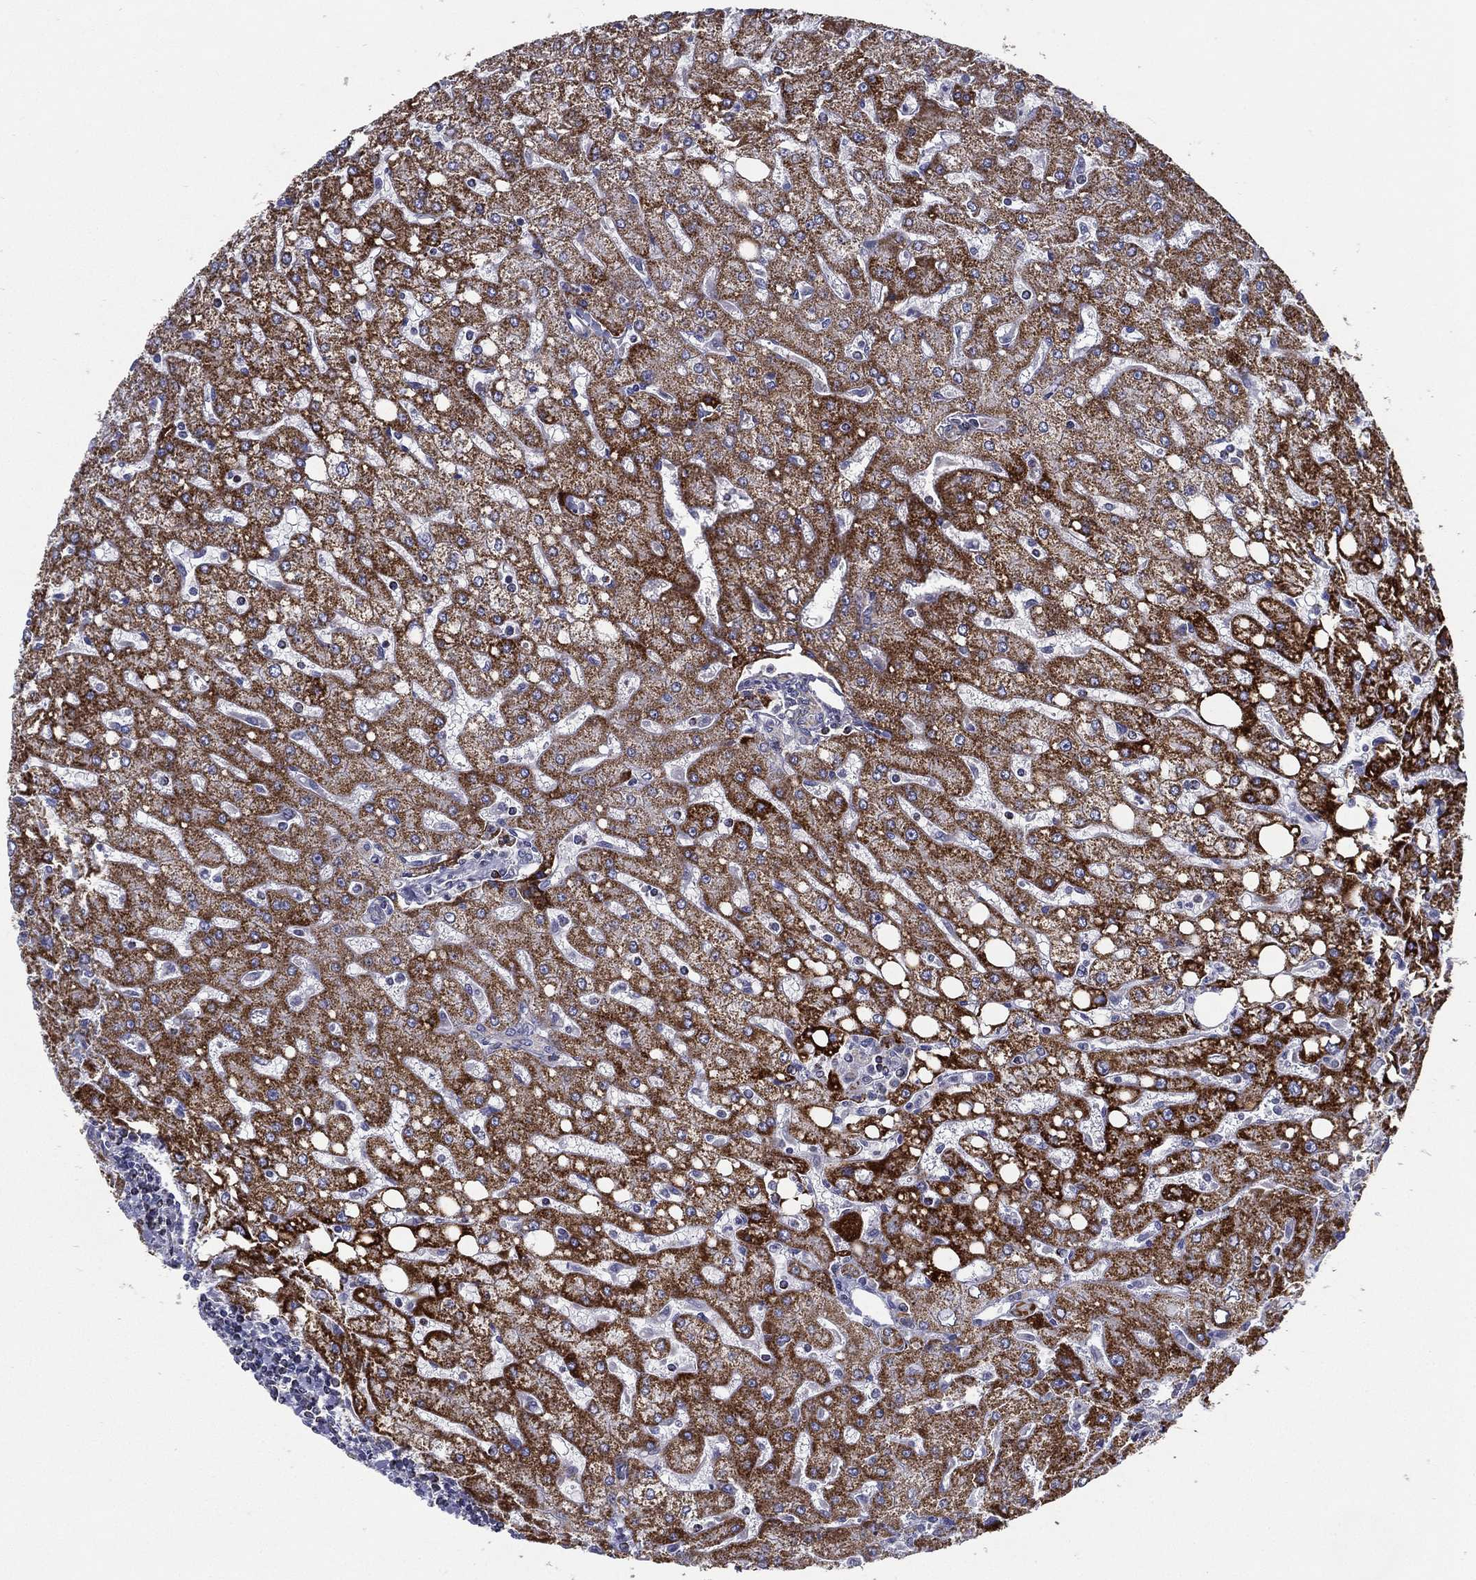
{"staining": {"intensity": "negative", "quantity": "none", "location": "none"}, "tissue": "liver", "cell_type": "Cholangiocytes", "image_type": "normal", "snomed": [{"axis": "morphology", "description": "Normal tissue, NOS"}, {"axis": "topography", "description": "Liver"}], "caption": "Micrograph shows no protein positivity in cholangiocytes of unremarkable liver.", "gene": "SFXN1", "patient": {"sex": "female", "age": 53}}